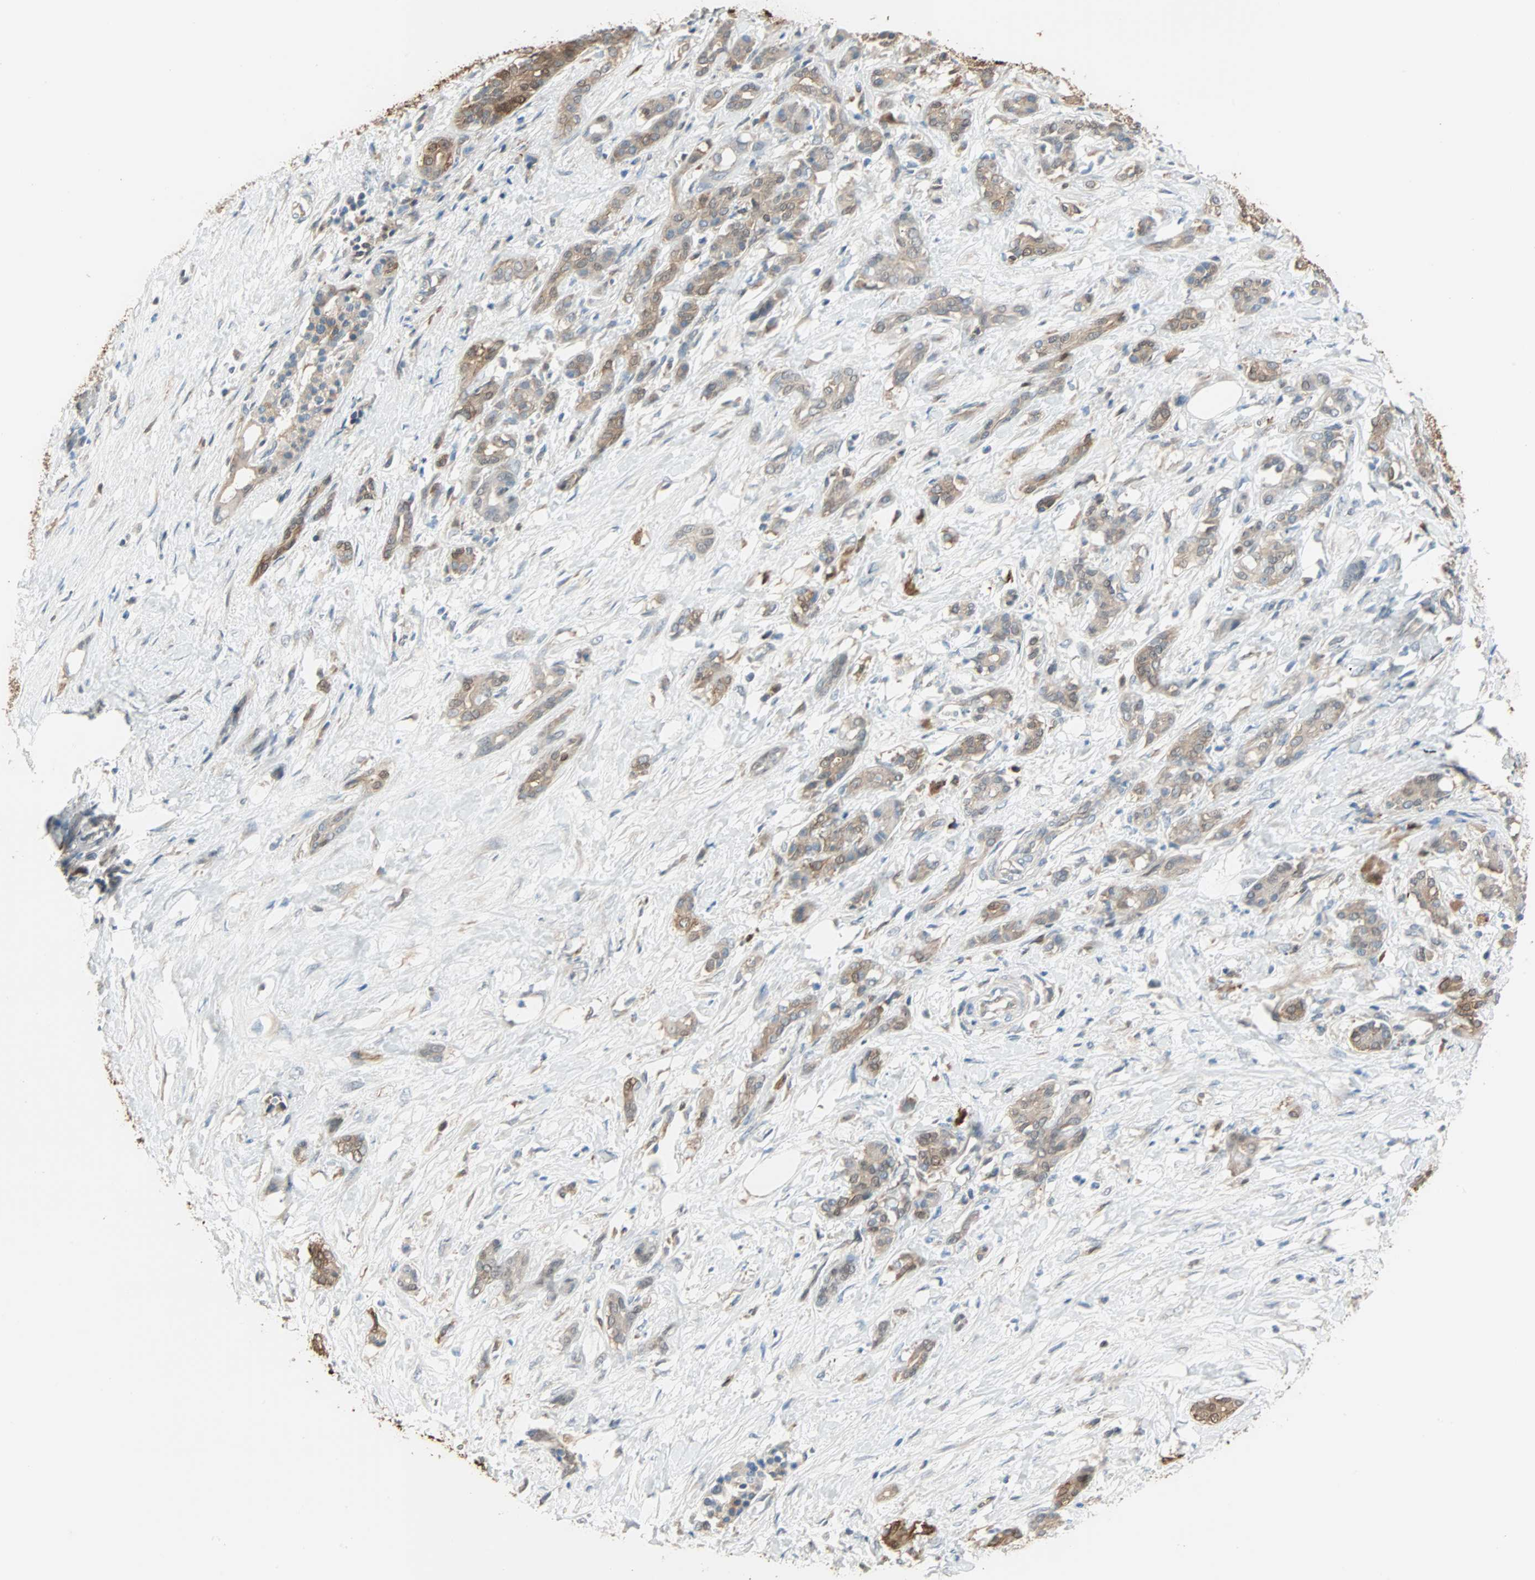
{"staining": {"intensity": "moderate", "quantity": ">75%", "location": "cytoplasmic/membranous"}, "tissue": "pancreatic cancer", "cell_type": "Tumor cells", "image_type": "cancer", "snomed": [{"axis": "morphology", "description": "Adenocarcinoma, NOS"}, {"axis": "topography", "description": "Pancreas"}], "caption": "Moderate cytoplasmic/membranous positivity for a protein is identified in about >75% of tumor cells of adenocarcinoma (pancreatic) using immunohistochemistry.", "gene": "PRDX1", "patient": {"sex": "male", "age": 41}}